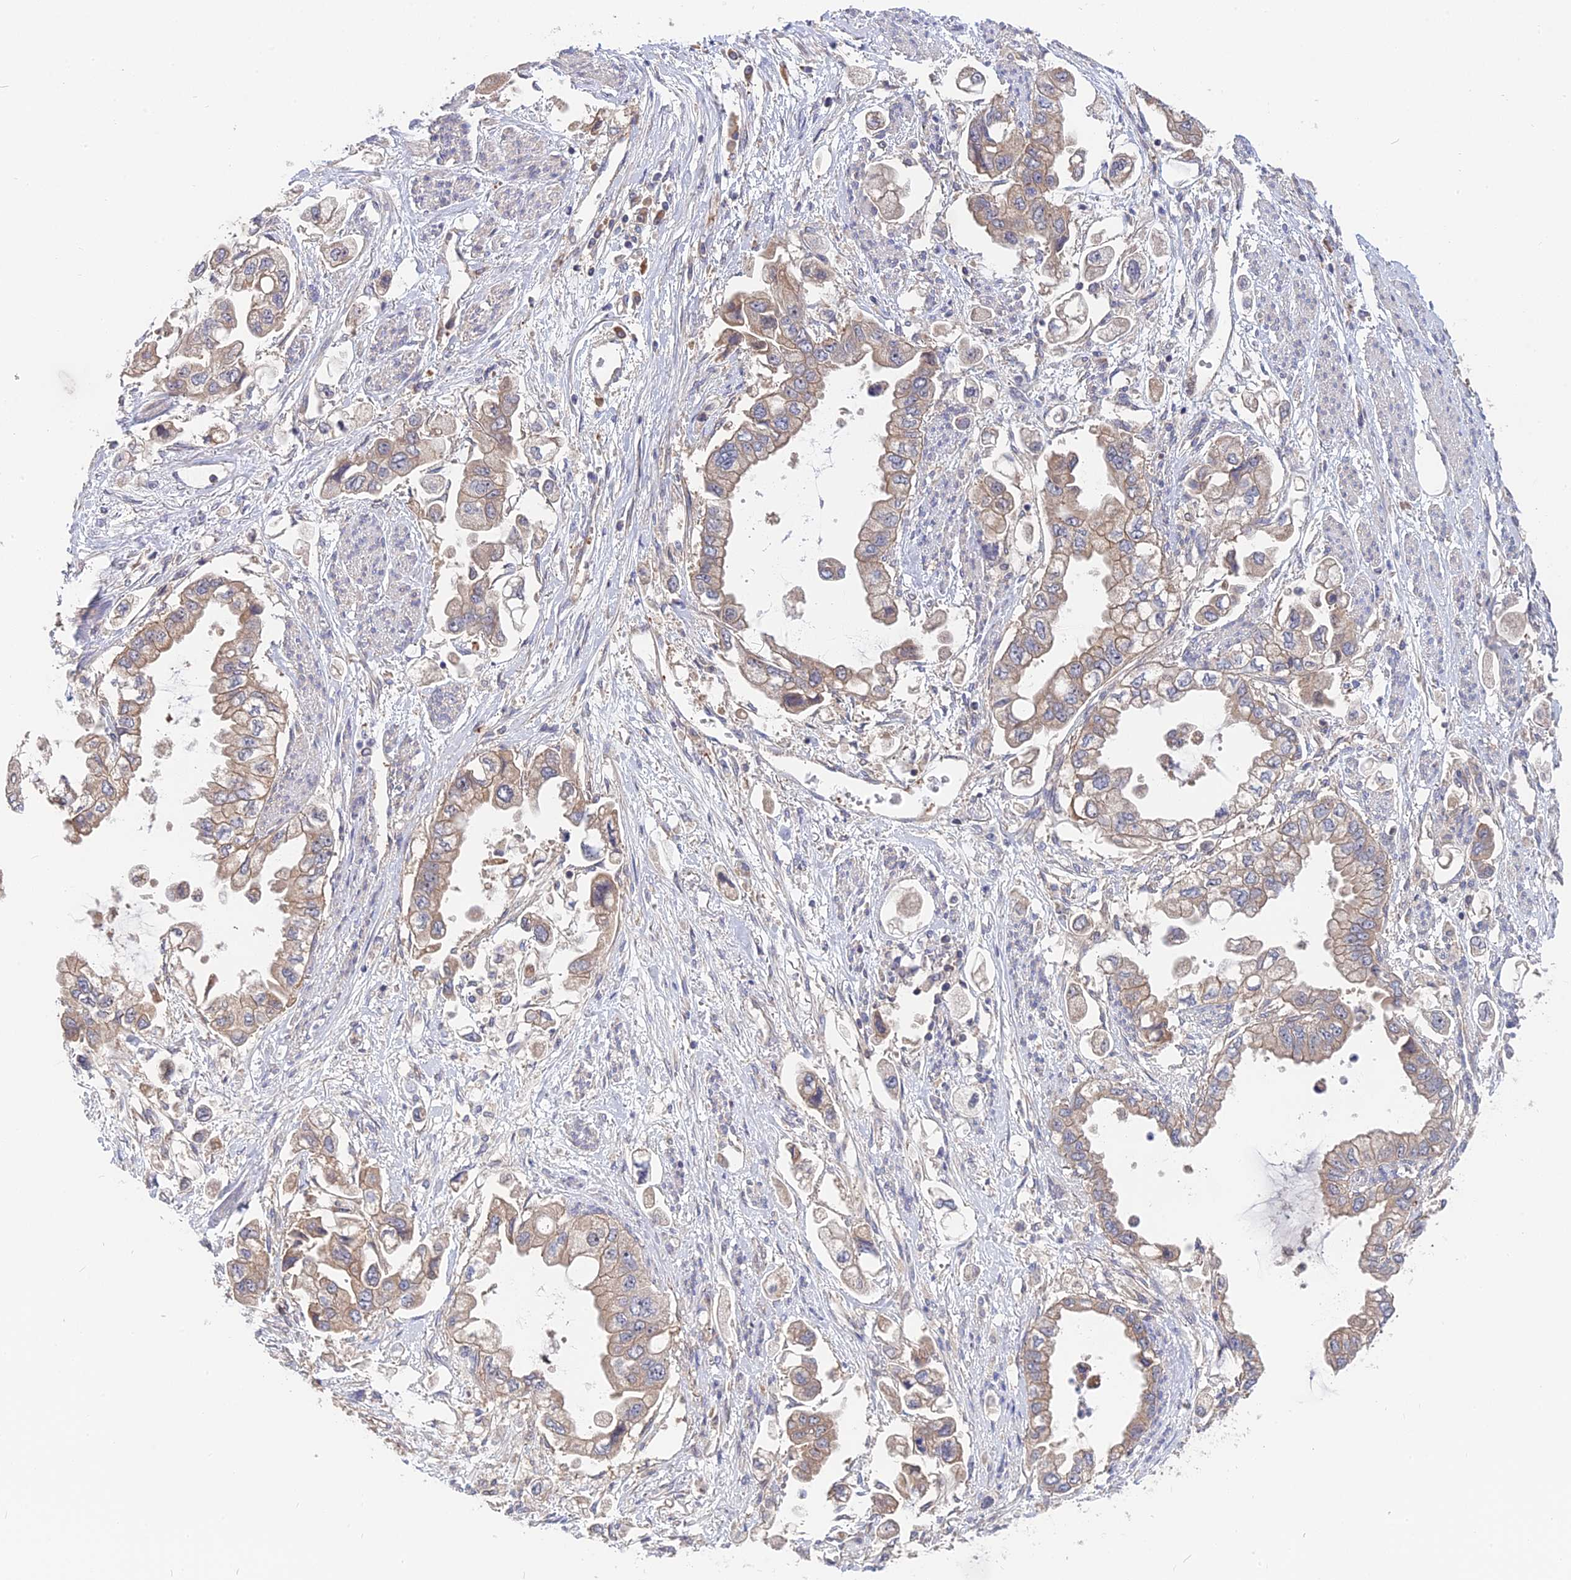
{"staining": {"intensity": "weak", "quantity": "25%-75%", "location": "cytoplasmic/membranous"}, "tissue": "stomach cancer", "cell_type": "Tumor cells", "image_type": "cancer", "snomed": [{"axis": "morphology", "description": "Adenocarcinoma, NOS"}, {"axis": "topography", "description": "Stomach"}], "caption": "An immunohistochemistry histopathology image of tumor tissue is shown. Protein staining in brown labels weak cytoplasmic/membranous positivity in adenocarcinoma (stomach) within tumor cells.", "gene": "IL21R", "patient": {"sex": "male", "age": 62}}